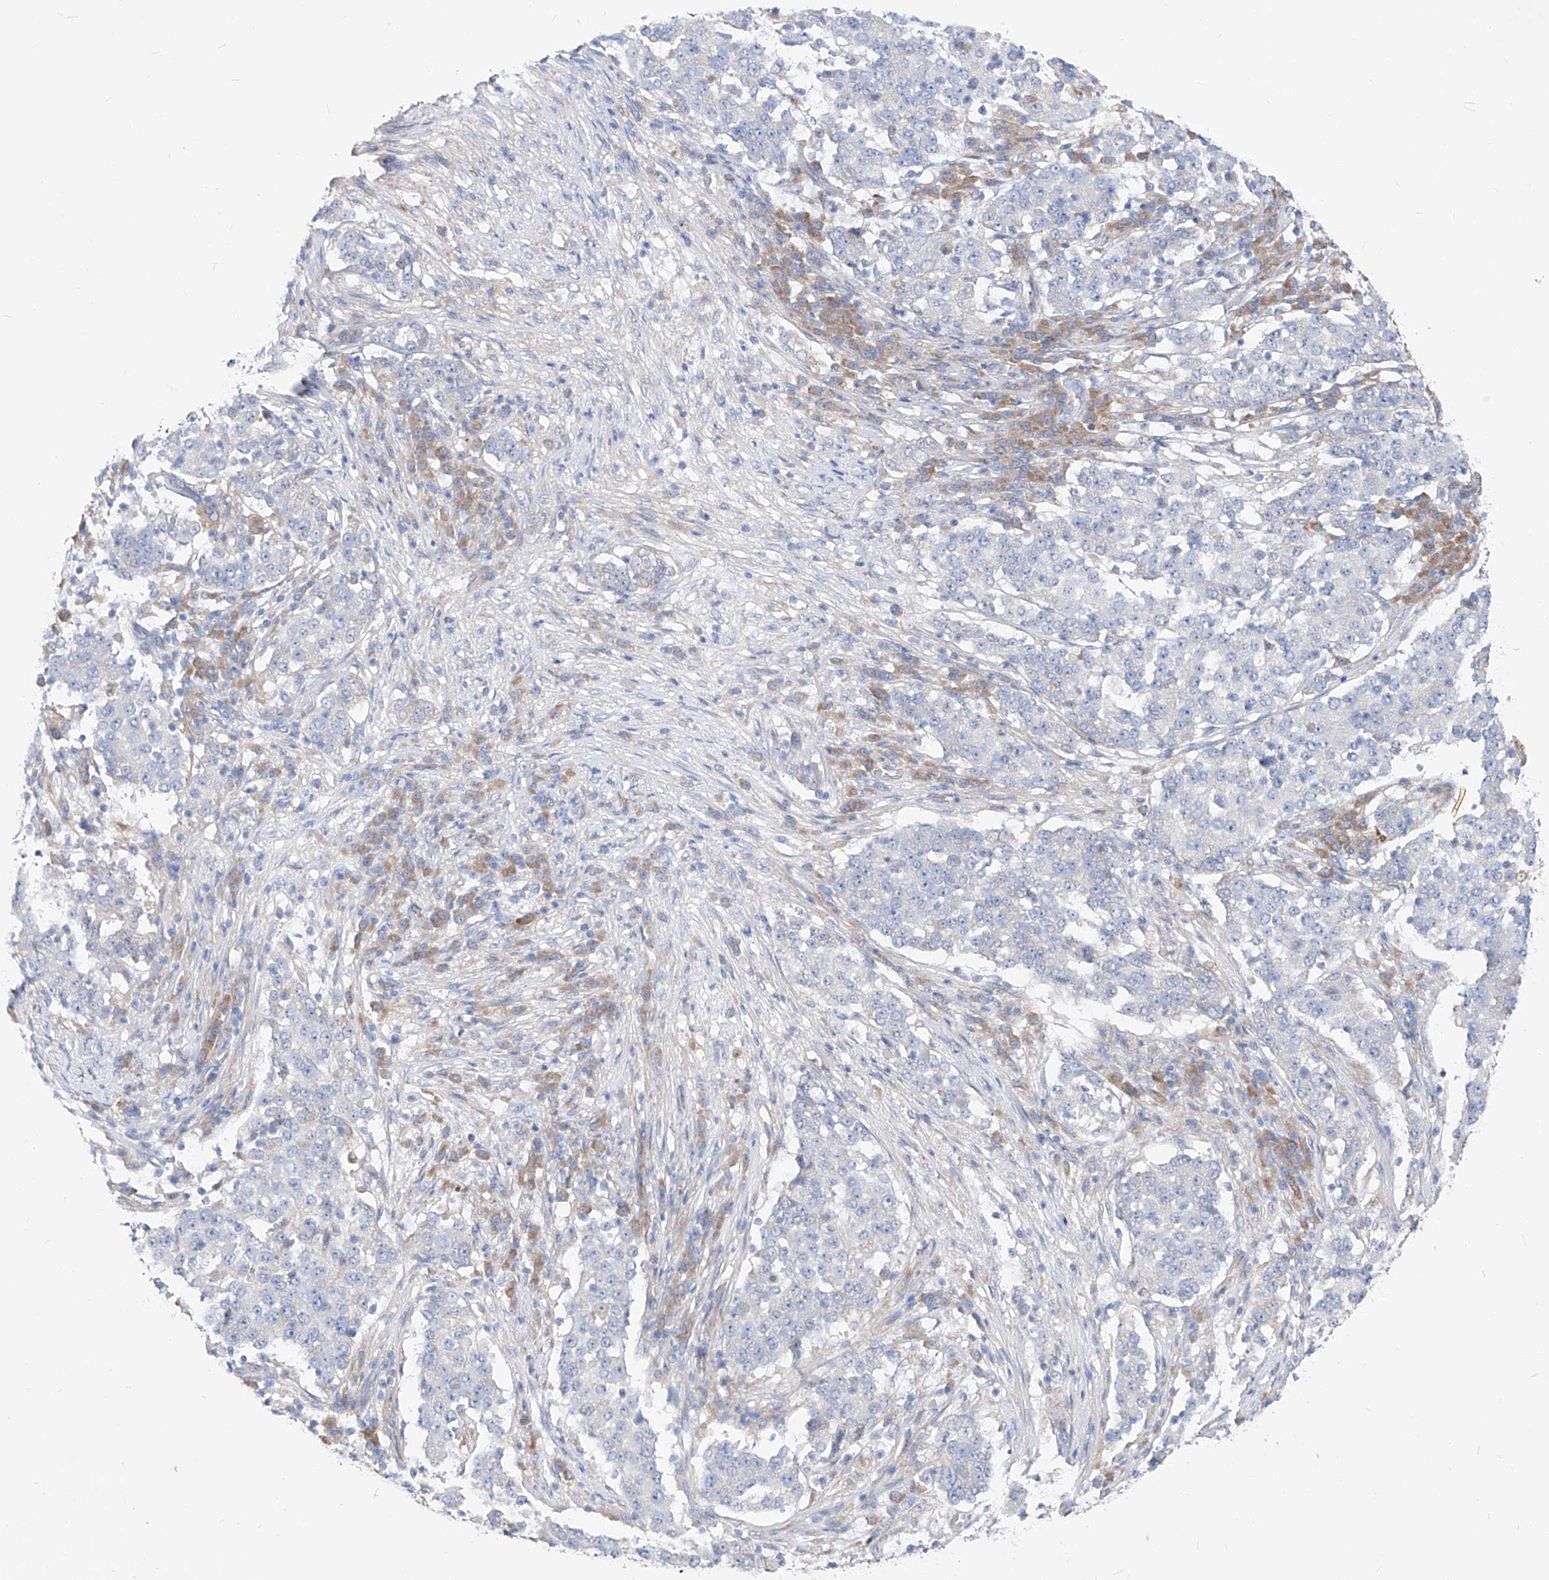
{"staining": {"intensity": "negative", "quantity": "none", "location": "none"}, "tissue": "stomach cancer", "cell_type": "Tumor cells", "image_type": "cancer", "snomed": [{"axis": "morphology", "description": "Adenocarcinoma, NOS"}, {"axis": "topography", "description": "Stomach"}], "caption": "Image shows no significant protein positivity in tumor cells of stomach cancer (adenocarcinoma).", "gene": "UFL1", "patient": {"sex": "male", "age": 59}}